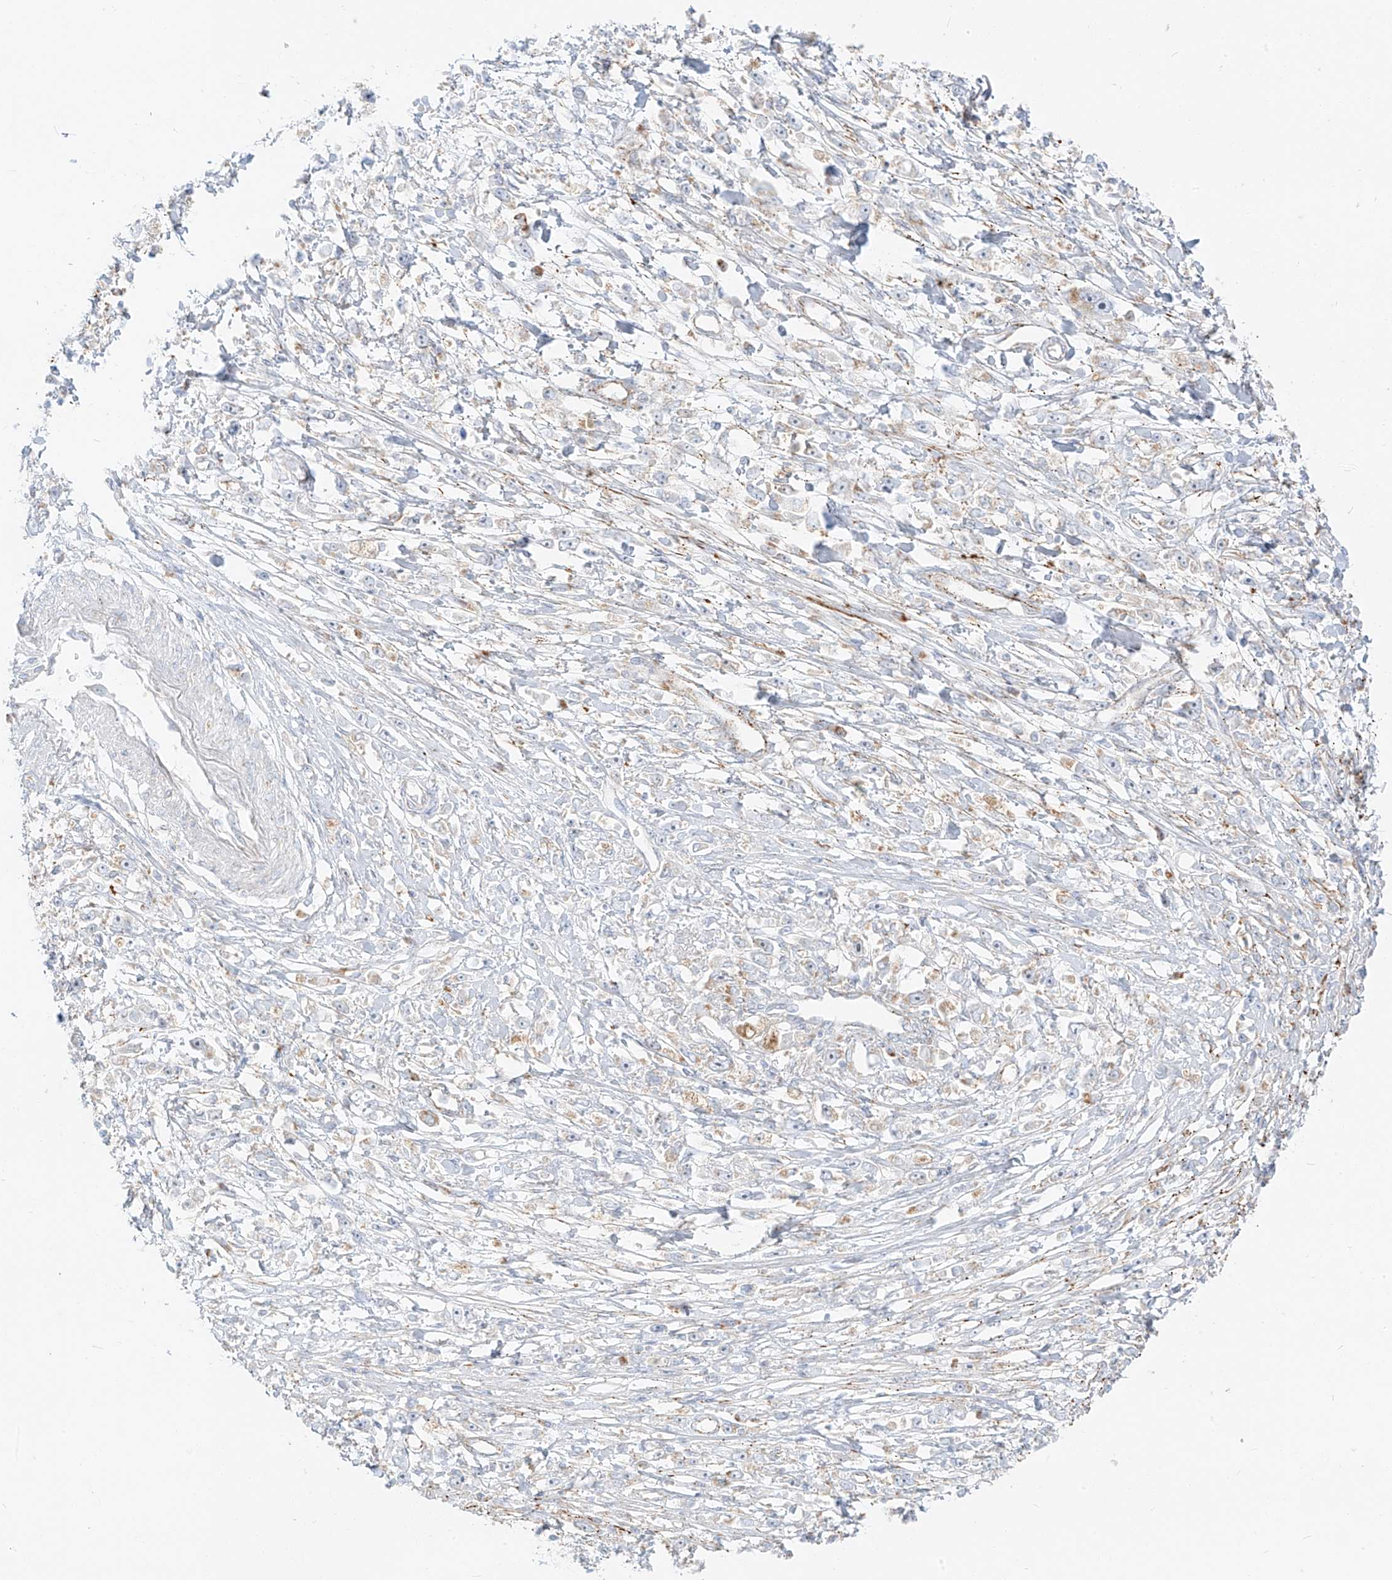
{"staining": {"intensity": "negative", "quantity": "none", "location": "none"}, "tissue": "stomach cancer", "cell_type": "Tumor cells", "image_type": "cancer", "snomed": [{"axis": "morphology", "description": "Adenocarcinoma, NOS"}, {"axis": "topography", "description": "Stomach"}], "caption": "Protein analysis of stomach cancer (adenocarcinoma) shows no significant positivity in tumor cells.", "gene": "SLC35F6", "patient": {"sex": "female", "age": 59}}